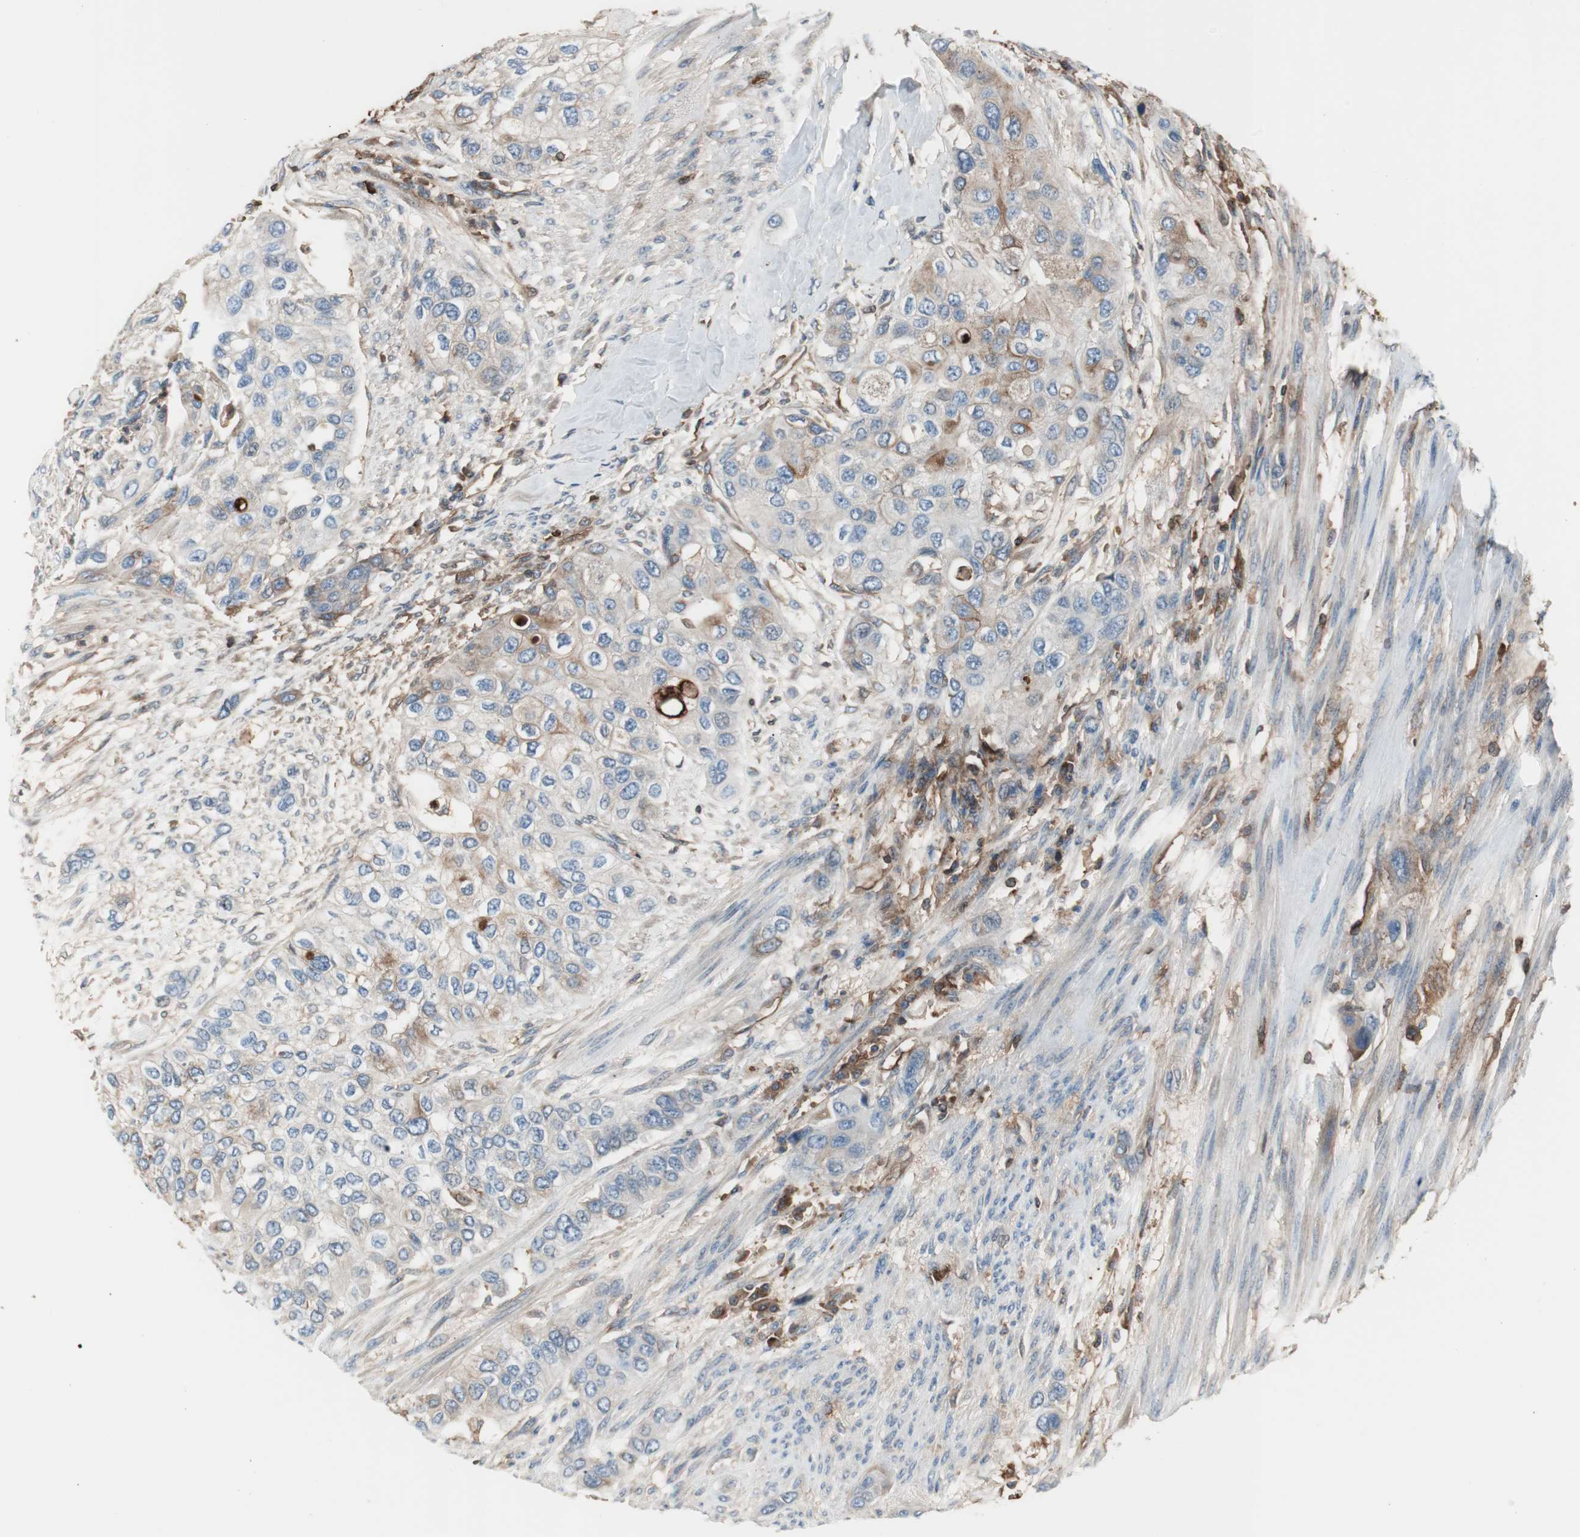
{"staining": {"intensity": "weak", "quantity": "25%-75%", "location": "cytoplasmic/membranous"}, "tissue": "urothelial cancer", "cell_type": "Tumor cells", "image_type": "cancer", "snomed": [{"axis": "morphology", "description": "Urothelial carcinoma, High grade"}, {"axis": "topography", "description": "Urinary bladder"}], "caption": "Urothelial cancer was stained to show a protein in brown. There is low levels of weak cytoplasmic/membranous expression in about 25%-75% of tumor cells.", "gene": "B2M", "patient": {"sex": "female", "age": 56}}